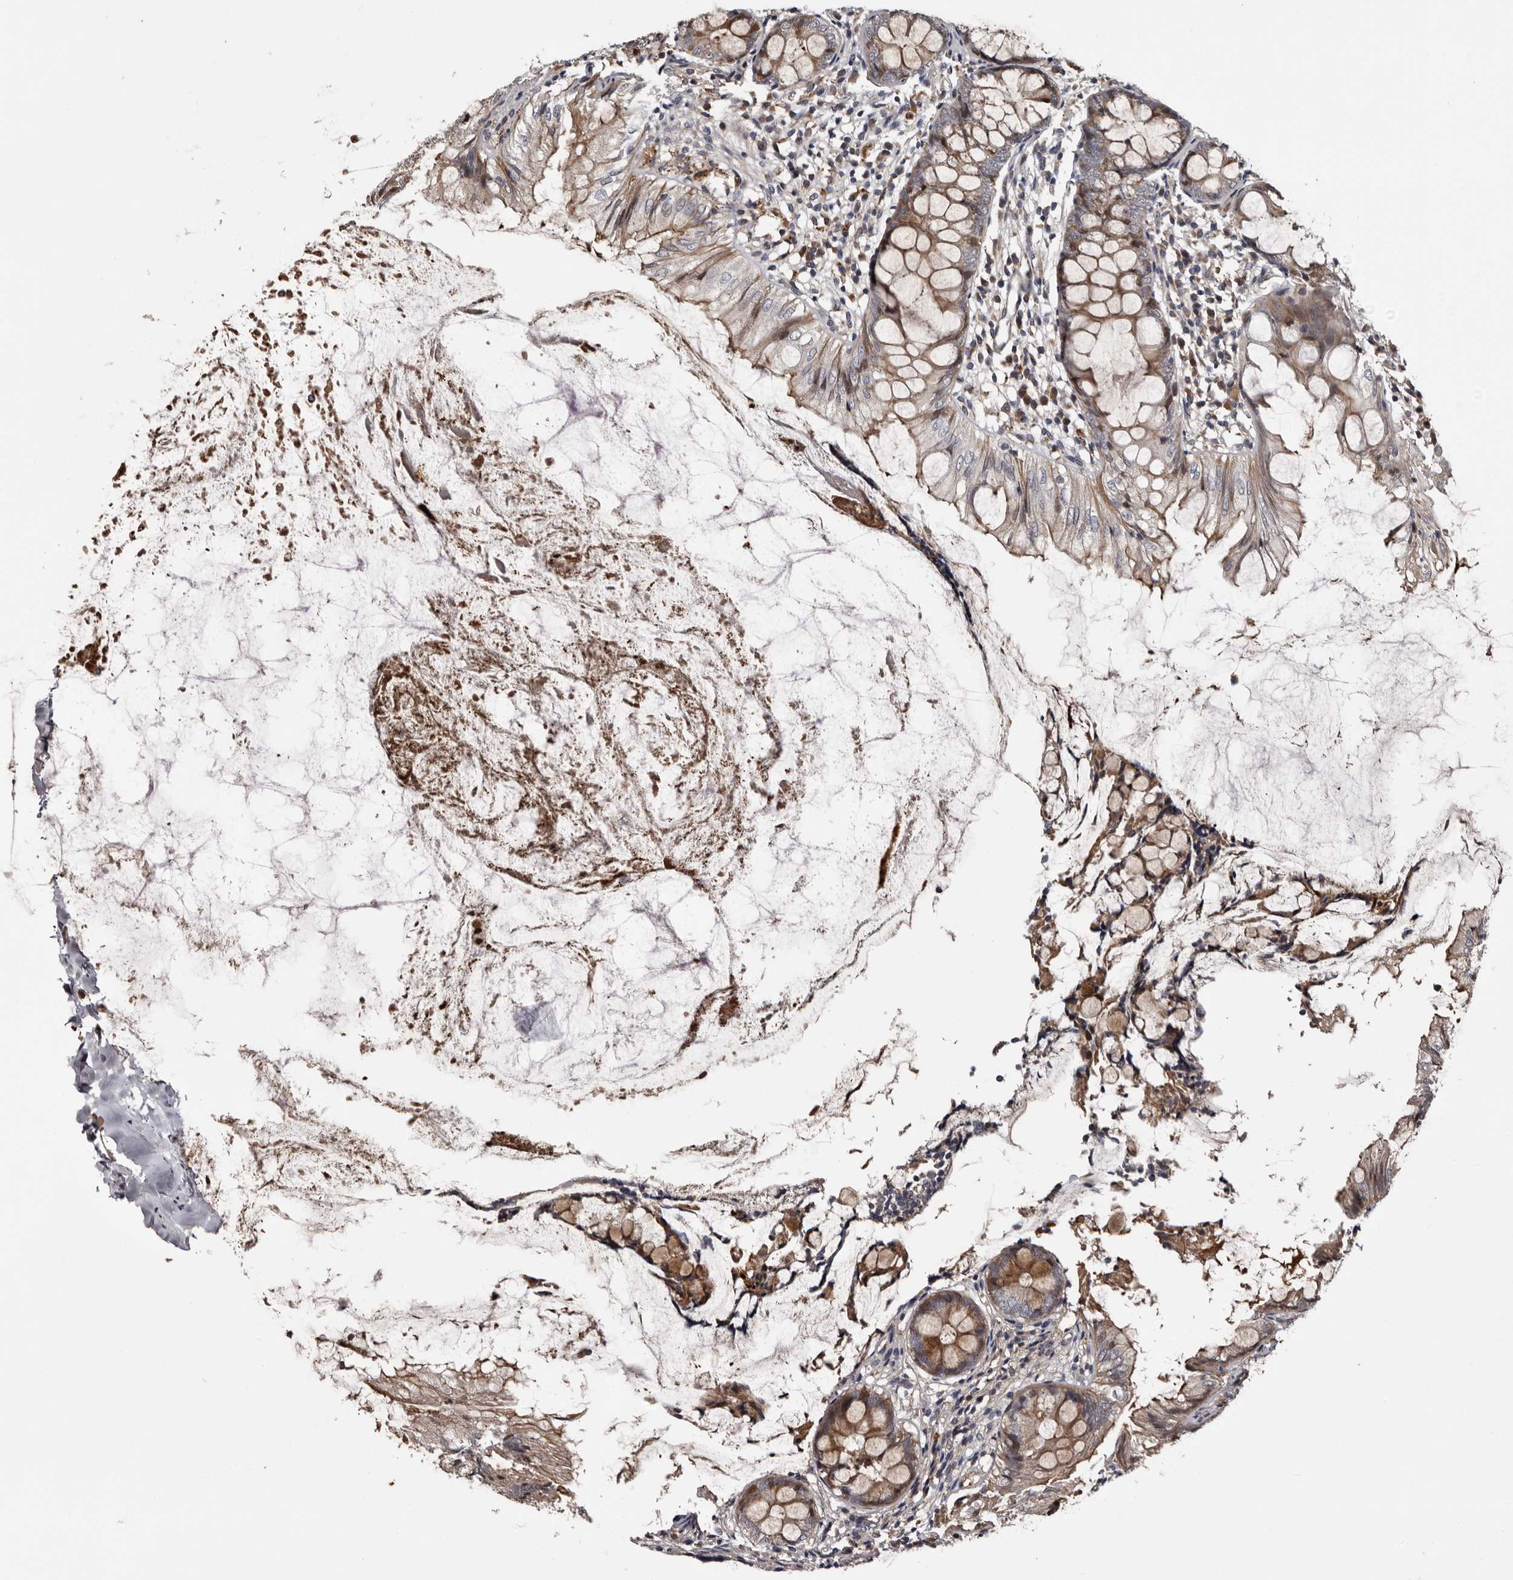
{"staining": {"intensity": "moderate", "quantity": ">75%", "location": "cytoplasmic/membranous"}, "tissue": "appendix", "cell_type": "Glandular cells", "image_type": "normal", "snomed": [{"axis": "morphology", "description": "Normal tissue, NOS"}, {"axis": "topography", "description": "Appendix"}], "caption": "Protein expression analysis of normal appendix reveals moderate cytoplasmic/membranous expression in approximately >75% of glandular cells. Immunohistochemistry (ihc) stains the protein of interest in brown and the nuclei are stained blue.", "gene": "SERTAD4", "patient": {"sex": "female", "age": 77}}